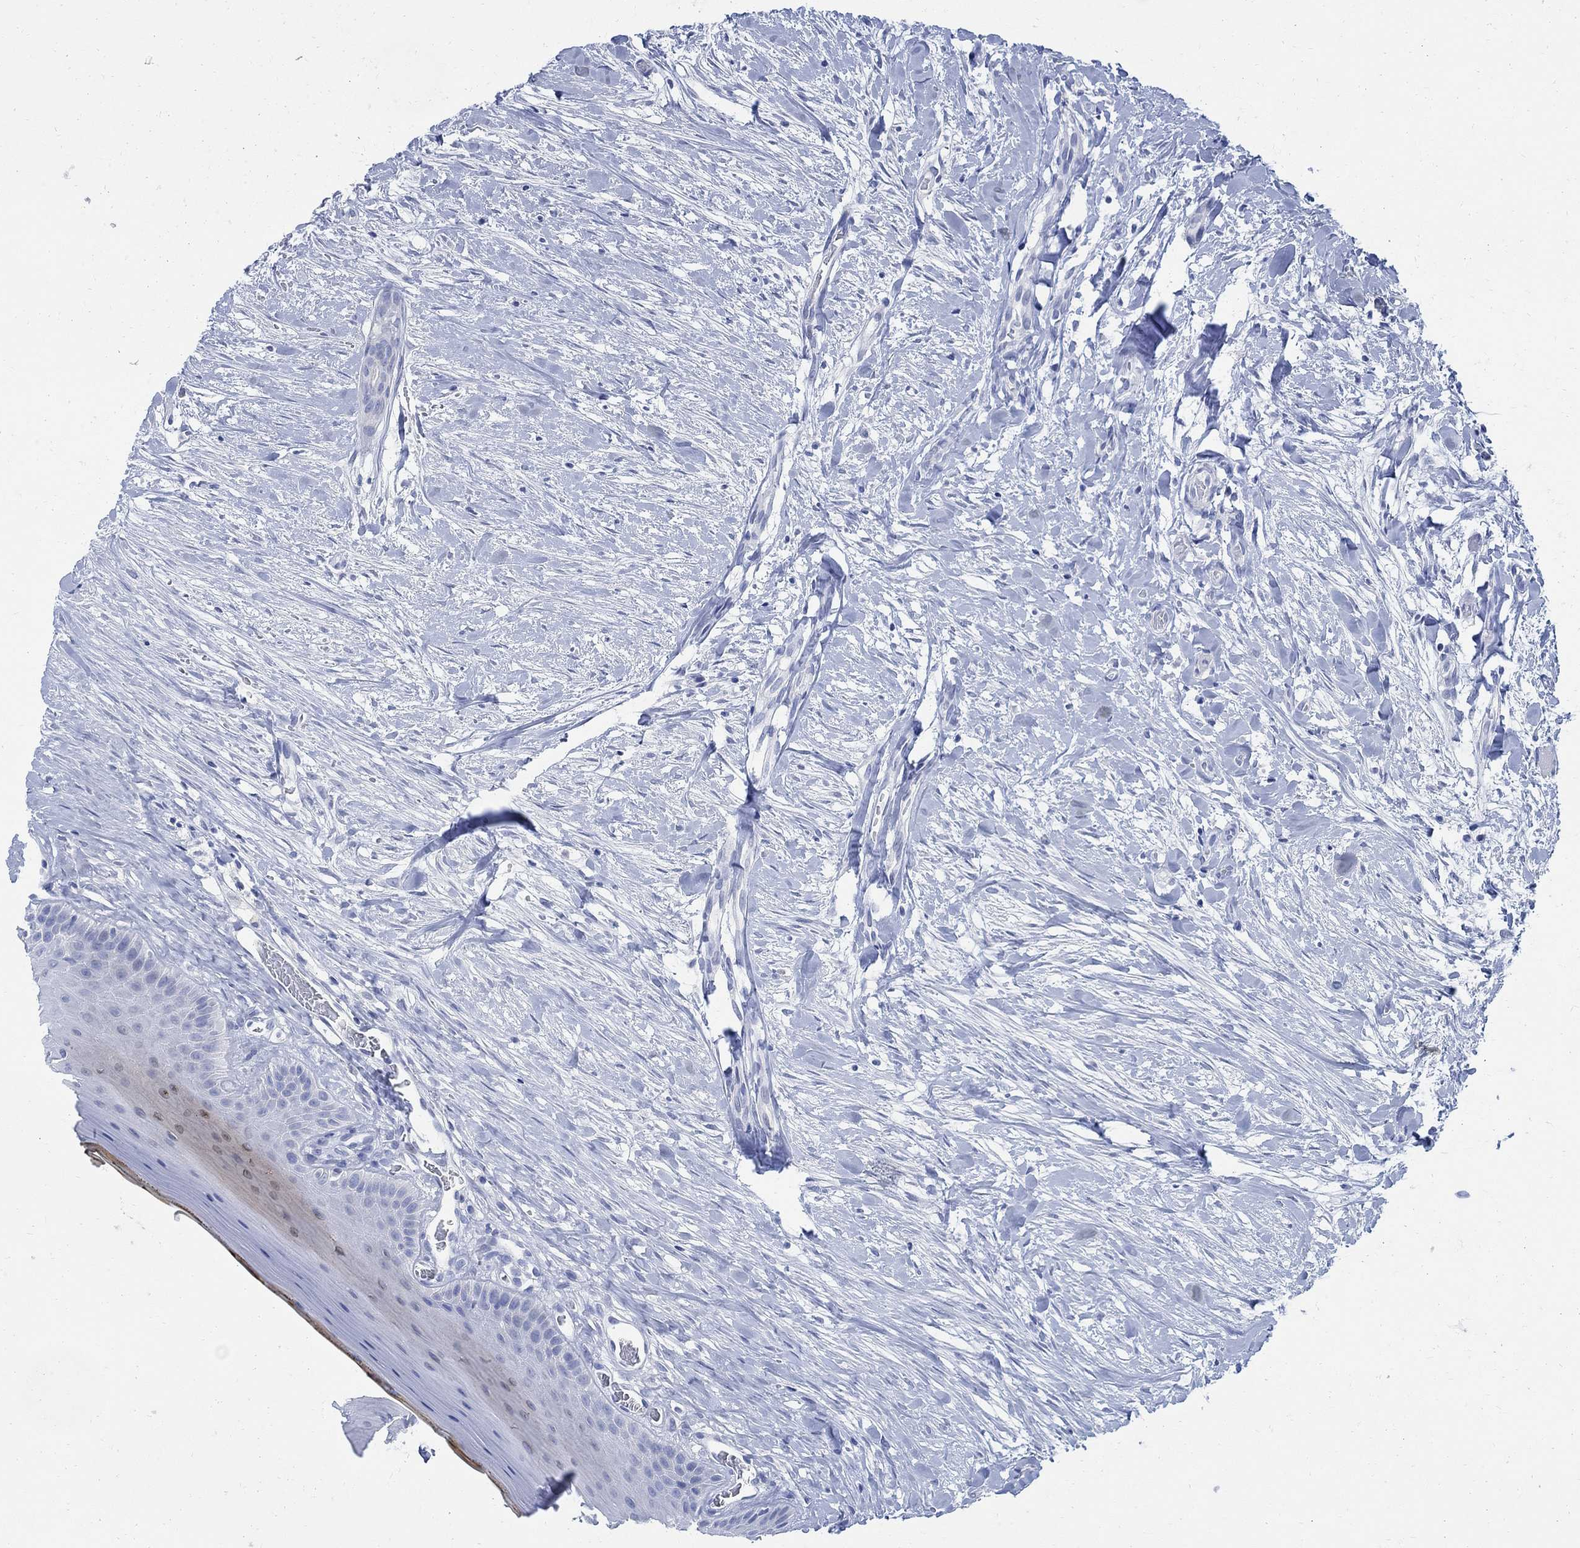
{"staining": {"intensity": "negative", "quantity": "none", "location": "none"}, "tissue": "oral mucosa", "cell_type": "Squamous epithelial cells", "image_type": "normal", "snomed": [{"axis": "morphology", "description": "Normal tissue, NOS"}, {"axis": "topography", "description": "Oral tissue"}], "caption": "Immunohistochemistry photomicrograph of normal oral mucosa: oral mucosa stained with DAB reveals no significant protein expression in squamous epithelial cells.", "gene": "CAMK2N1", "patient": {"sex": "female", "age": 43}}